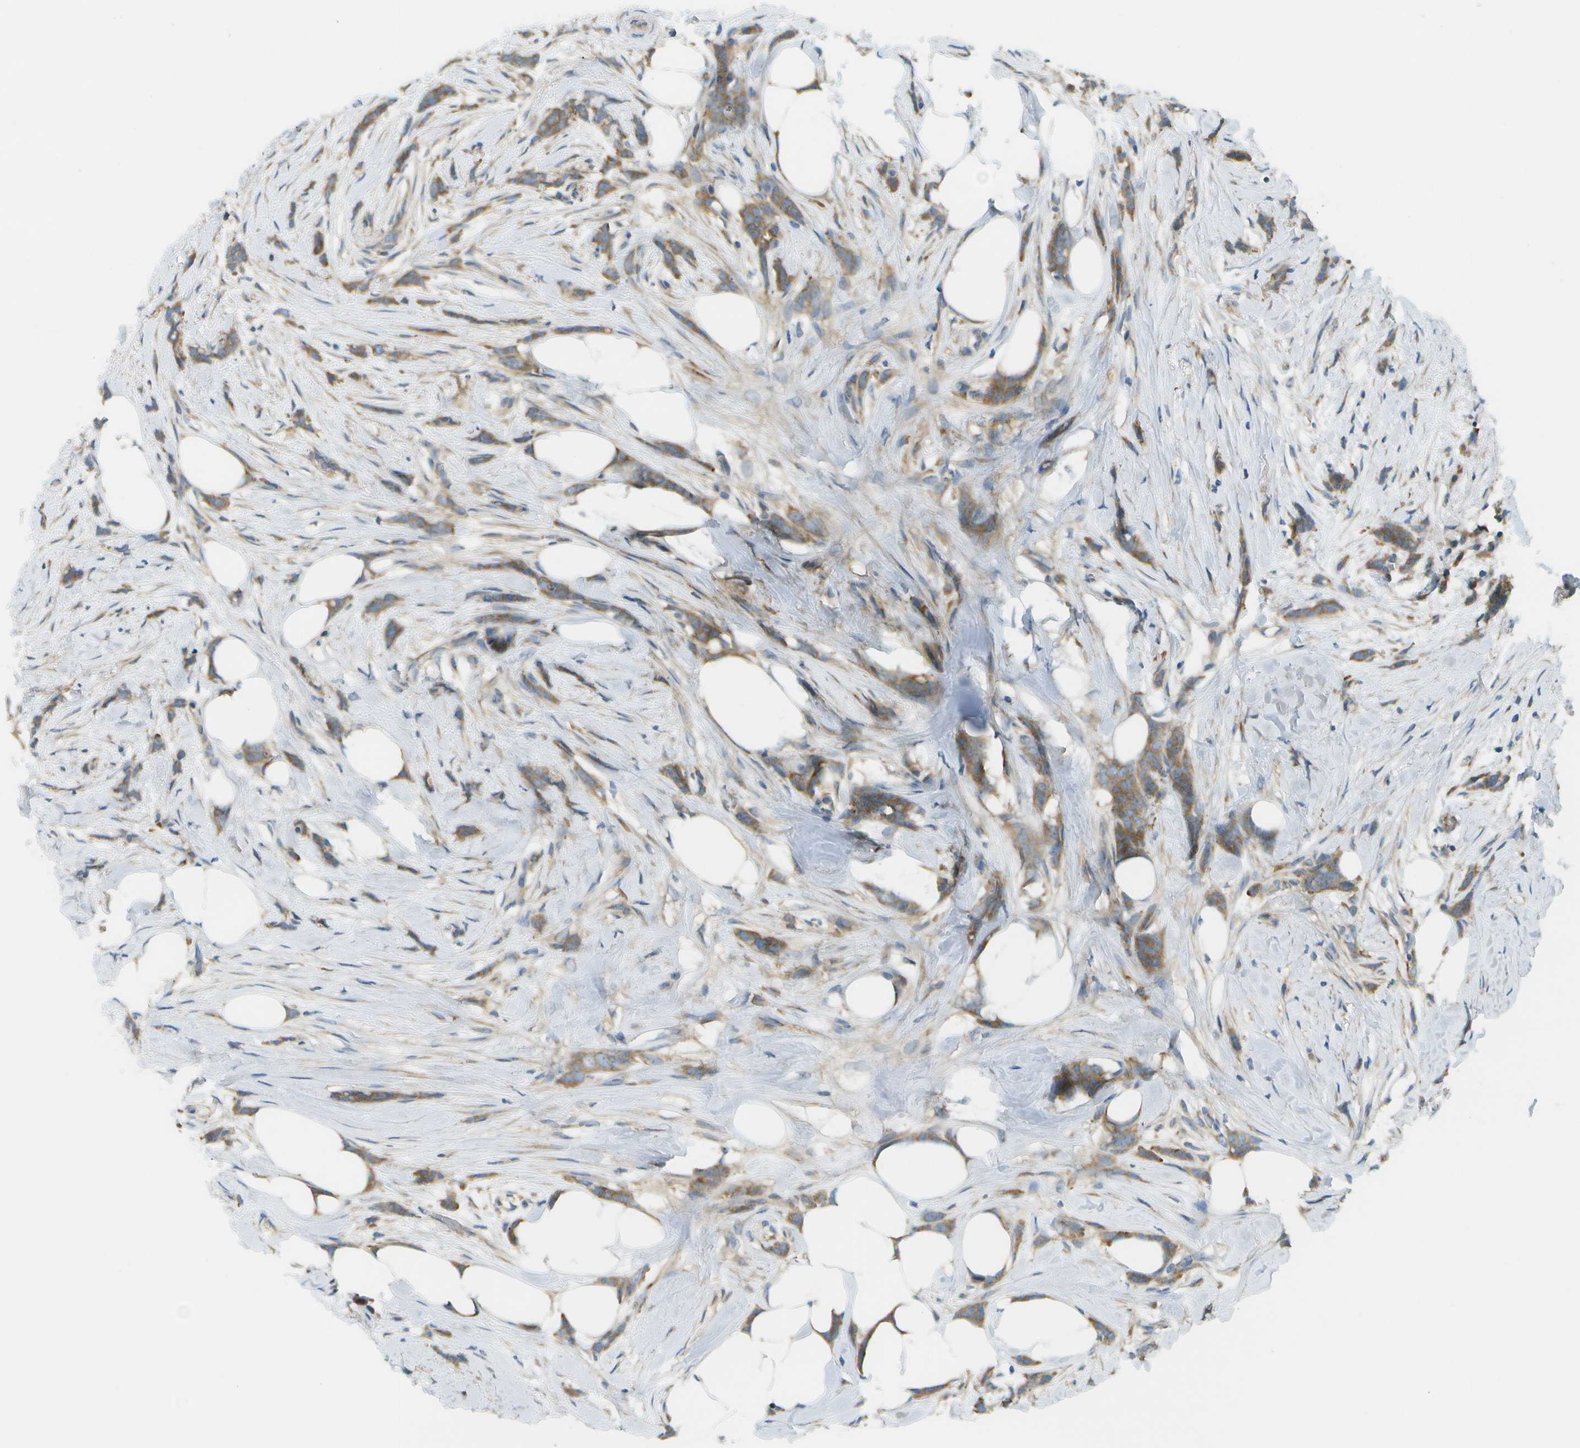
{"staining": {"intensity": "moderate", "quantity": ">75%", "location": "cytoplasmic/membranous"}, "tissue": "breast cancer", "cell_type": "Tumor cells", "image_type": "cancer", "snomed": [{"axis": "morphology", "description": "Lobular carcinoma, in situ"}, {"axis": "morphology", "description": "Lobular carcinoma"}, {"axis": "topography", "description": "Breast"}], "caption": "Tumor cells reveal medium levels of moderate cytoplasmic/membranous expression in approximately >75% of cells in human breast lobular carcinoma.", "gene": "WNK2", "patient": {"sex": "female", "age": 41}}